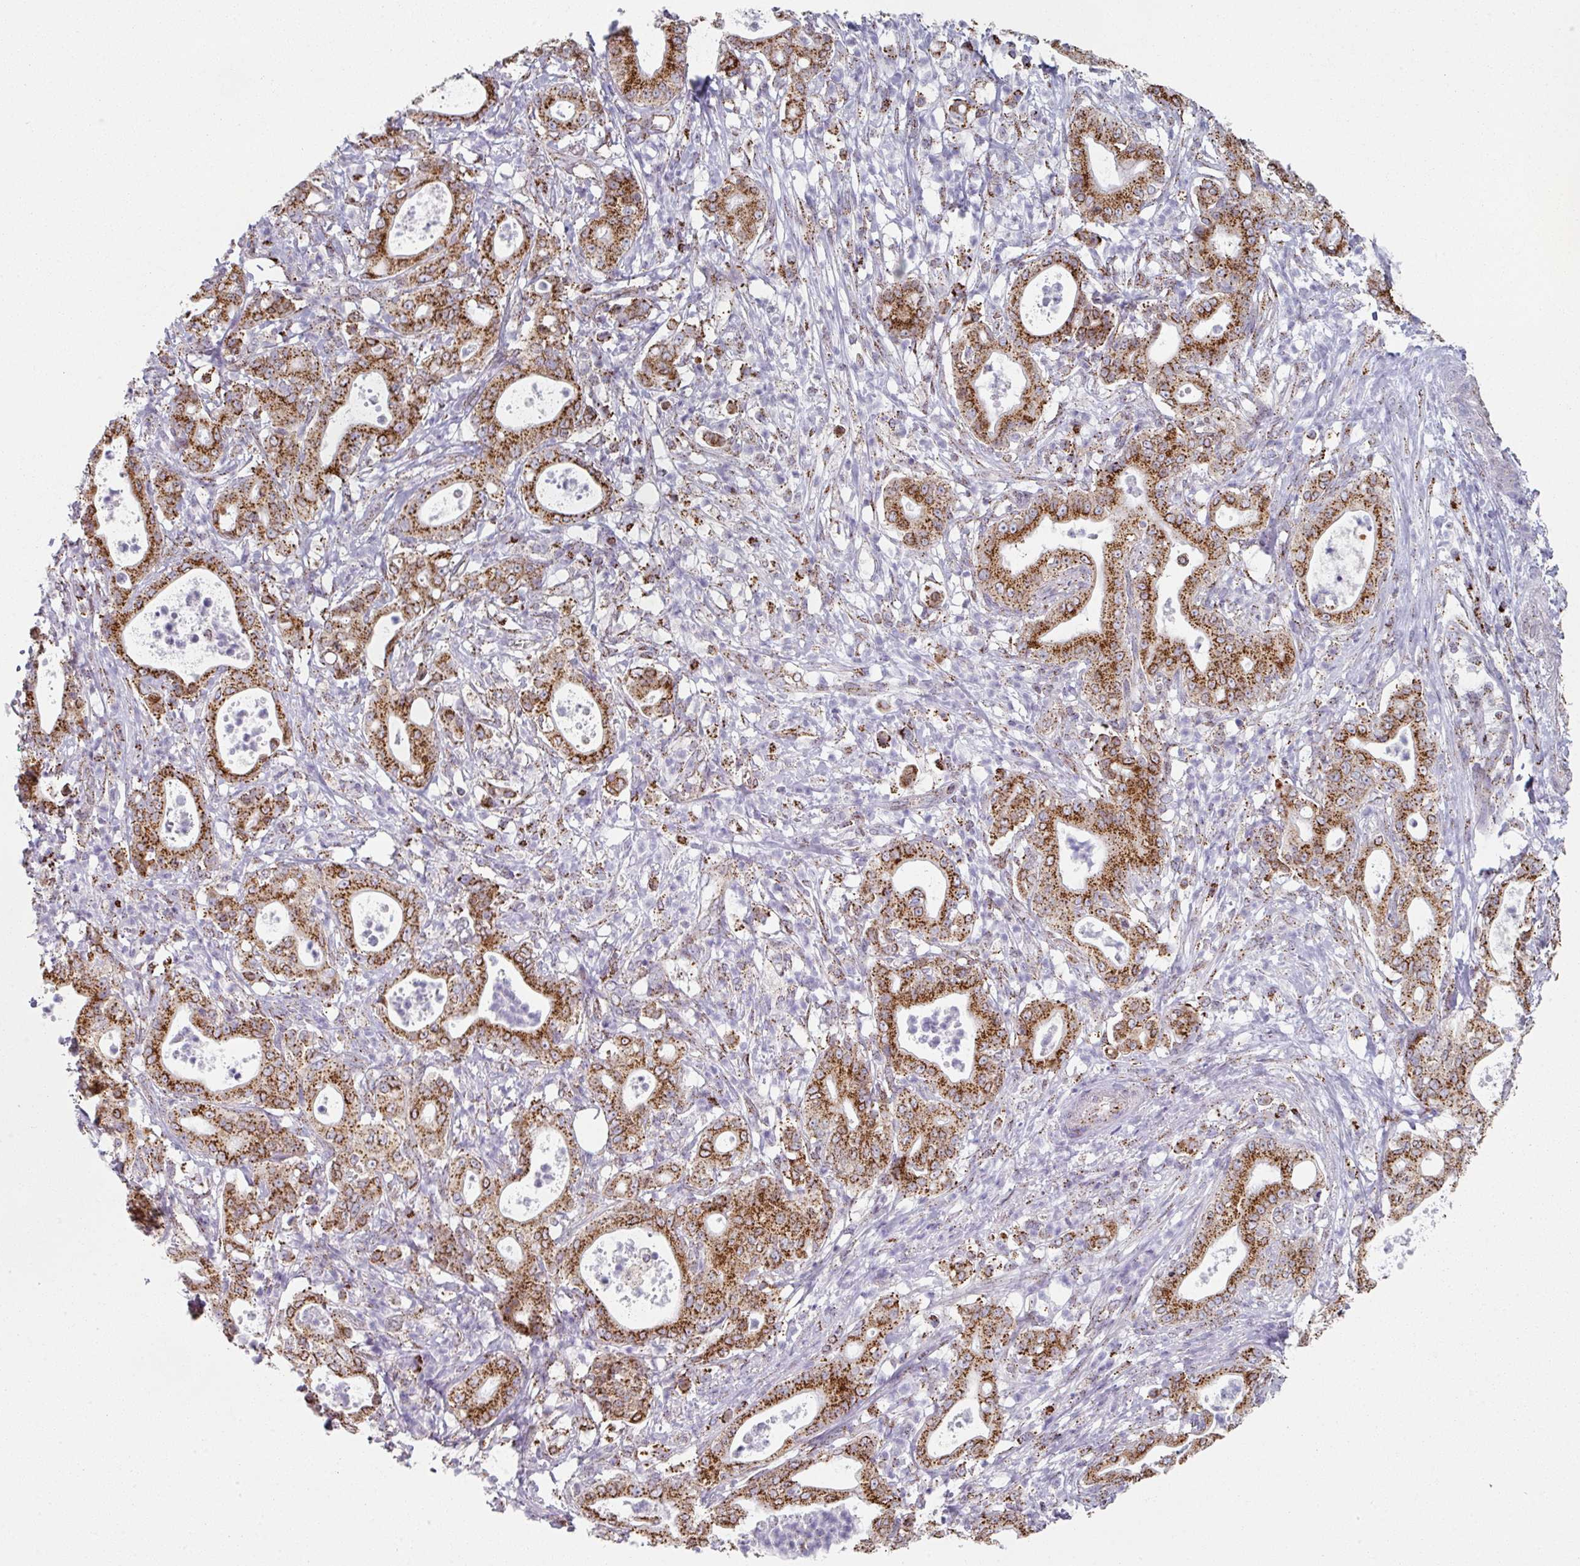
{"staining": {"intensity": "strong", "quantity": ">75%", "location": "cytoplasmic/membranous"}, "tissue": "pancreatic cancer", "cell_type": "Tumor cells", "image_type": "cancer", "snomed": [{"axis": "morphology", "description": "Adenocarcinoma, NOS"}, {"axis": "topography", "description": "Pancreas"}], "caption": "This photomicrograph demonstrates immunohistochemistry staining of pancreatic cancer, with high strong cytoplasmic/membranous positivity in about >75% of tumor cells.", "gene": "CCDC85B", "patient": {"sex": "male", "age": 71}}